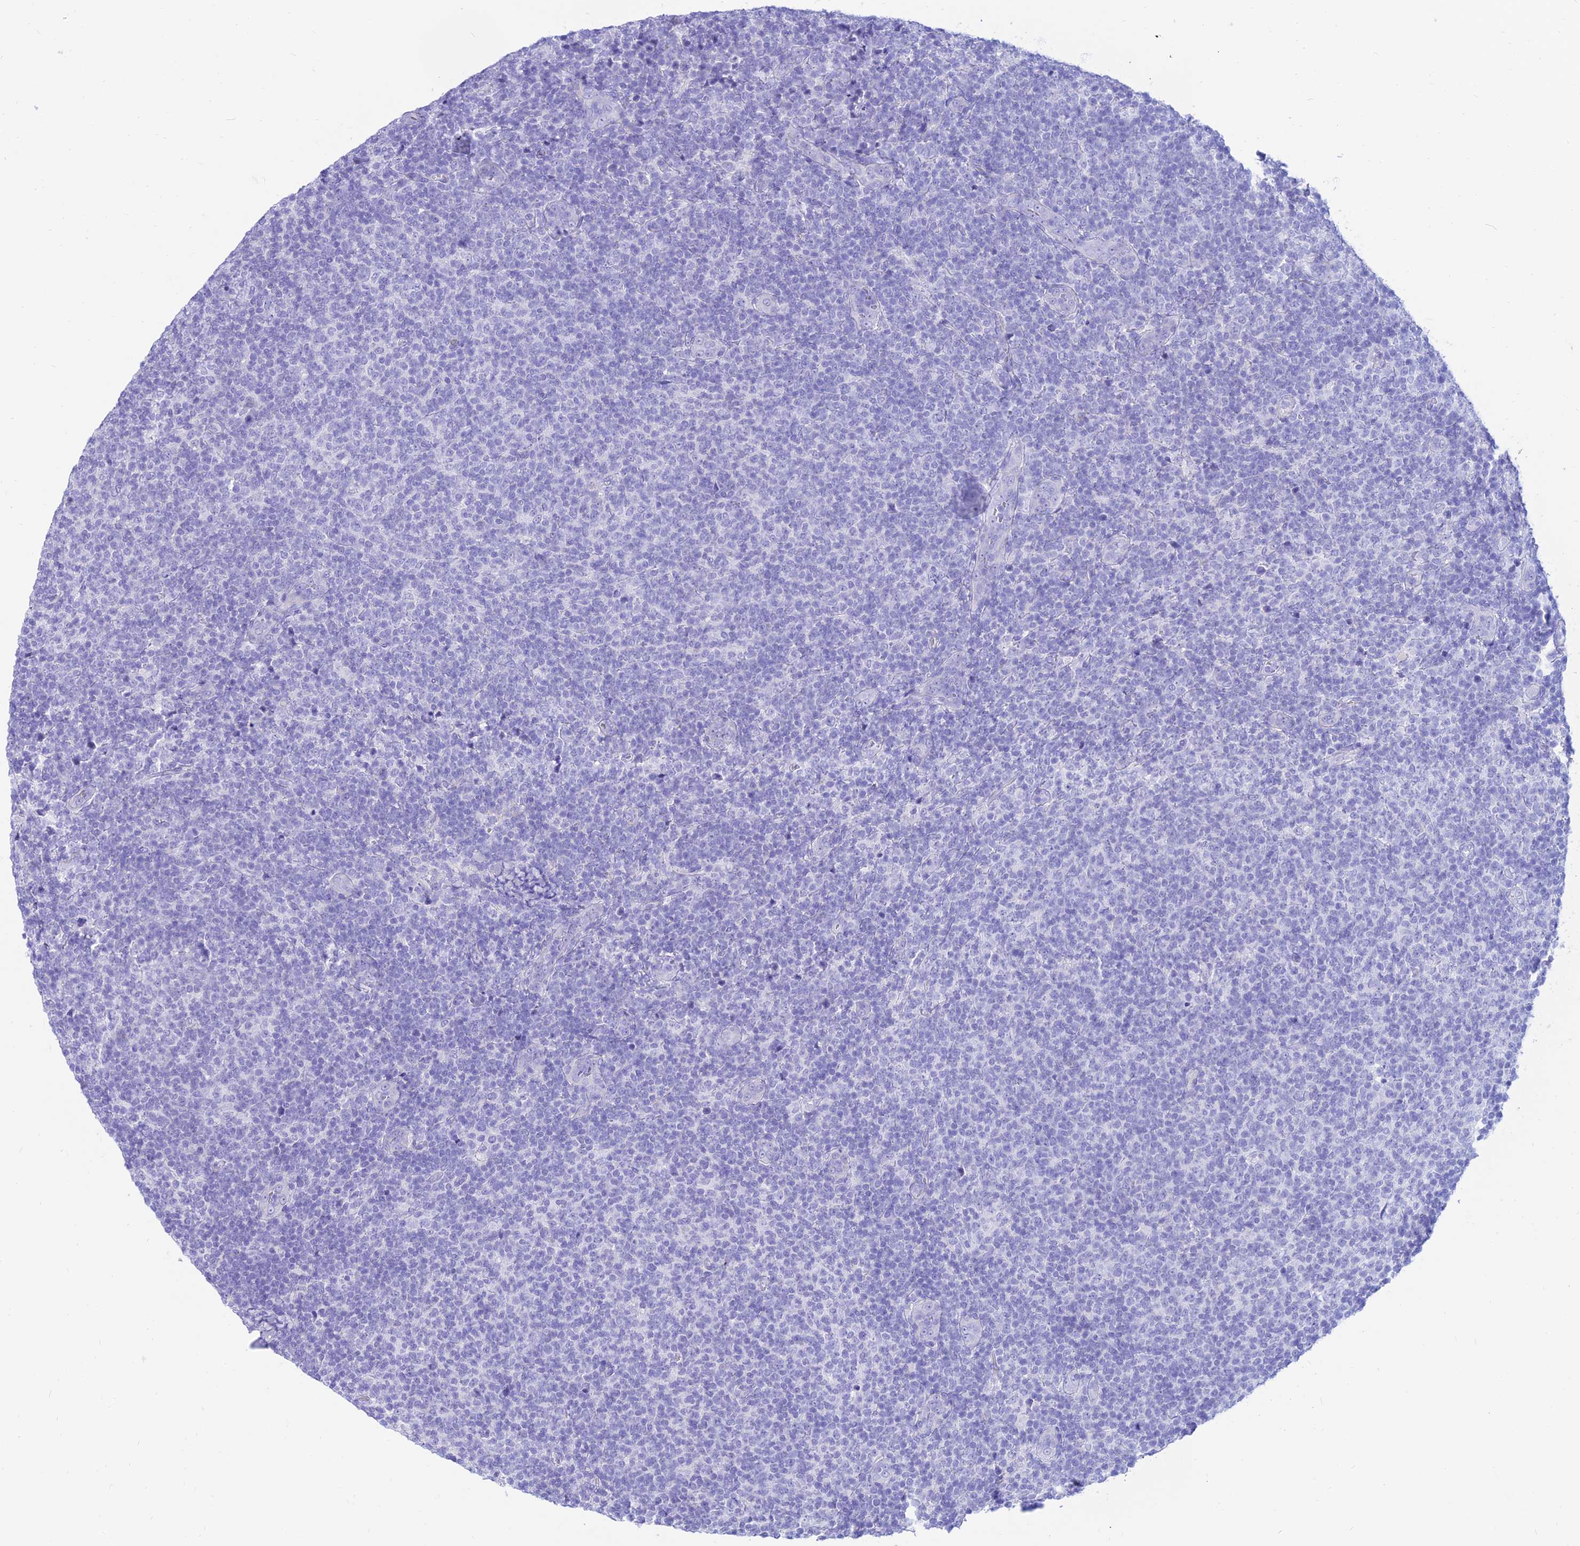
{"staining": {"intensity": "negative", "quantity": "none", "location": "none"}, "tissue": "lymphoma", "cell_type": "Tumor cells", "image_type": "cancer", "snomed": [{"axis": "morphology", "description": "Malignant lymphoma, non-Hodgkin's type, Low grade"}, {"axis": "topography", "description": "Lymph node"}], "caption": "Immunohistochemical staining of lymphoma displays no significant staining in tumor cells.", "gene": "PRNP", "patient": {"sex": "male", "age": 66}}